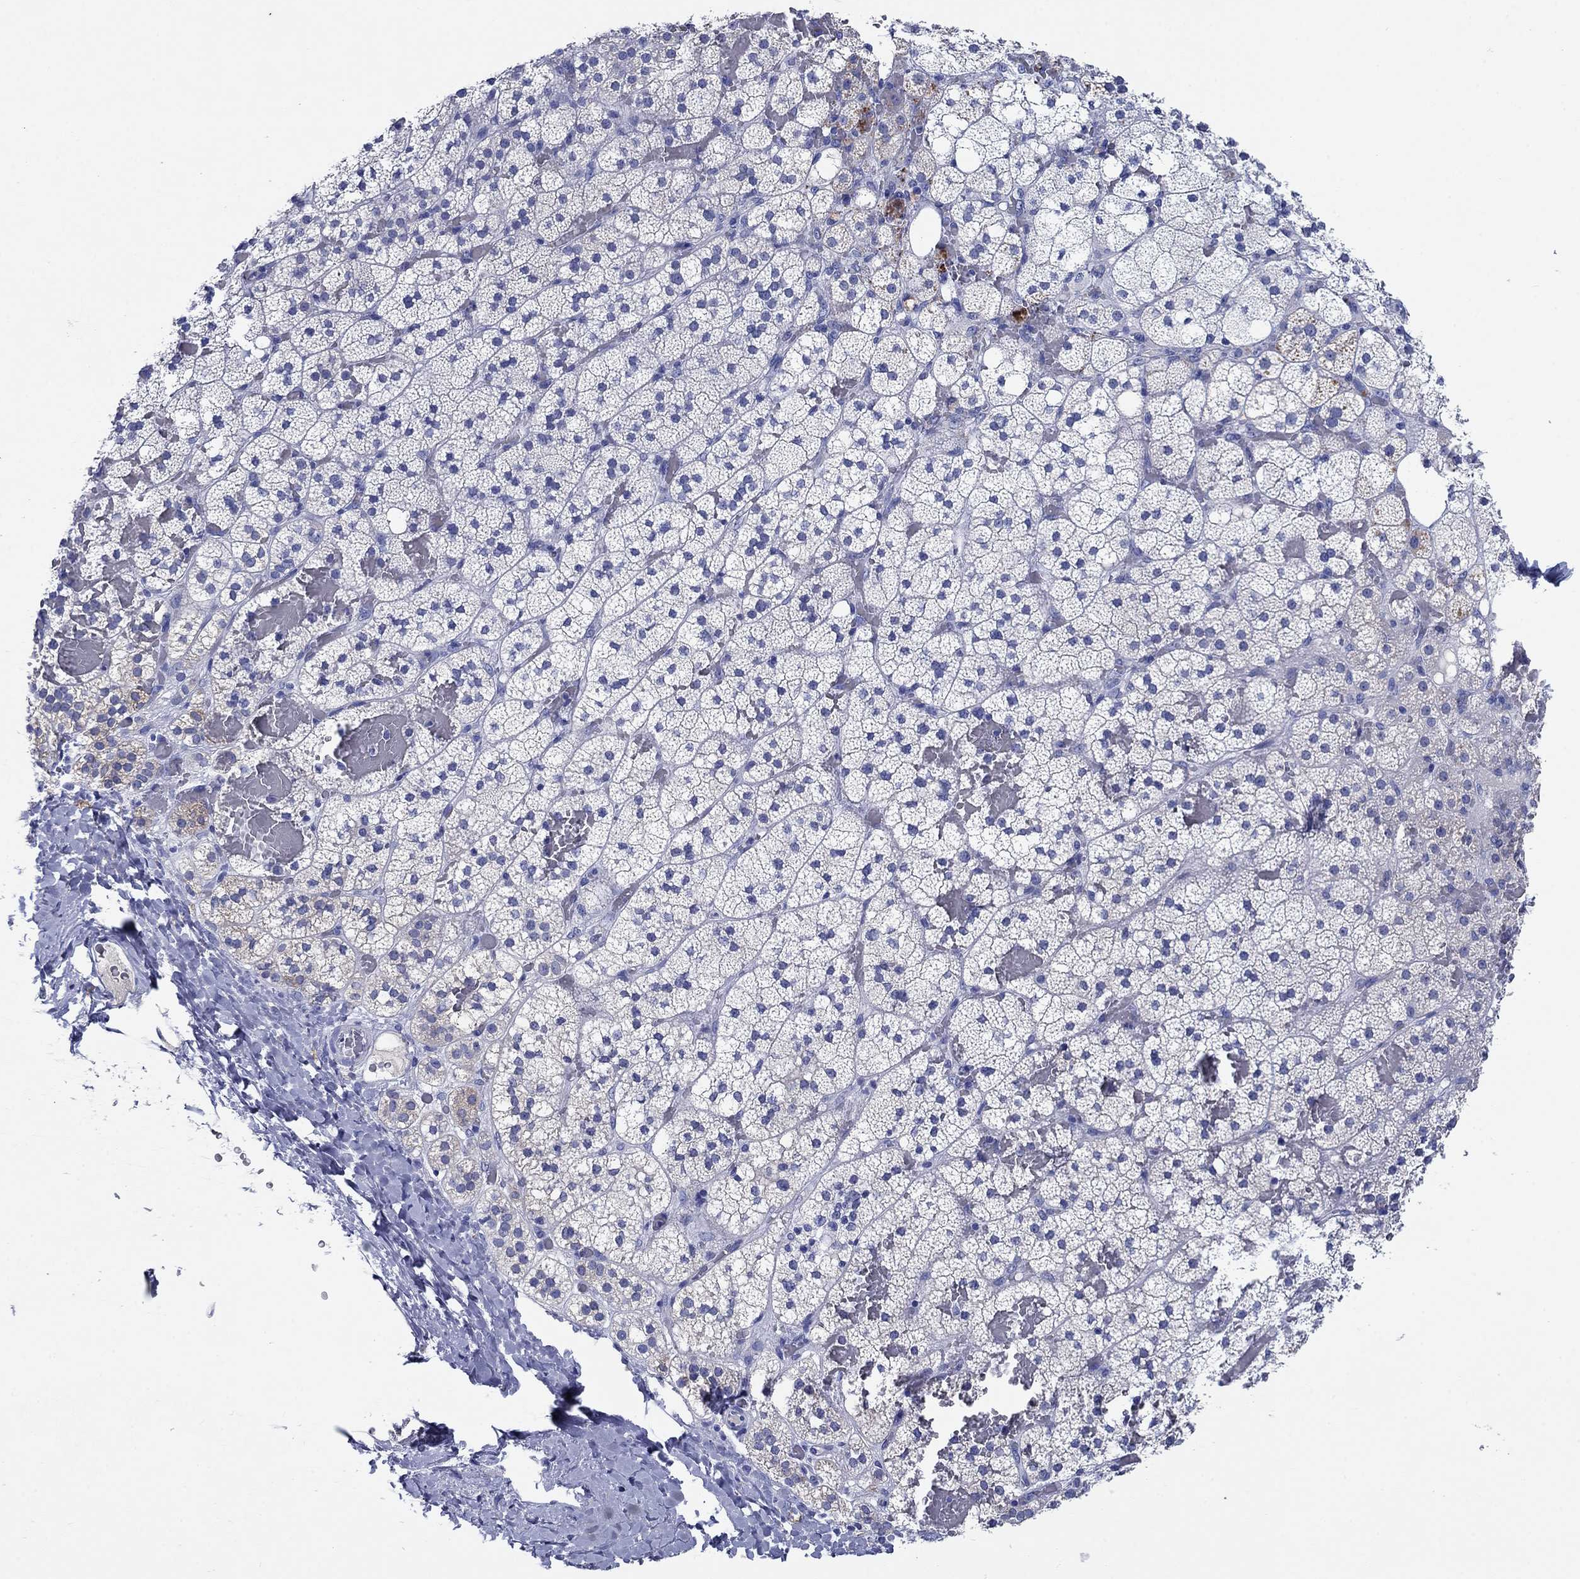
{"staining": {"intensity": "negative", "quantity": "none", "location": "none"}, "tissue": "adrenal gland", "cell_type": "Glandular cells", "image_type": "normal", "snomed": [{"axis": "morphology", "description": "Normal tissue, NOS"}, {"axis": "topography", "description": "Adrenal gland"}], "caption": "High power microscopy histopathology image of an IHC histopathology image of benign adrenal gland, revealing no significant staining in glandular cells. (DAB (3,3'-diaminobenzidine) immunohistochemistry (IHC), high magnification).", "gene": "ENSG00000251537", "patient": {"sex": "male", "age": 53}}